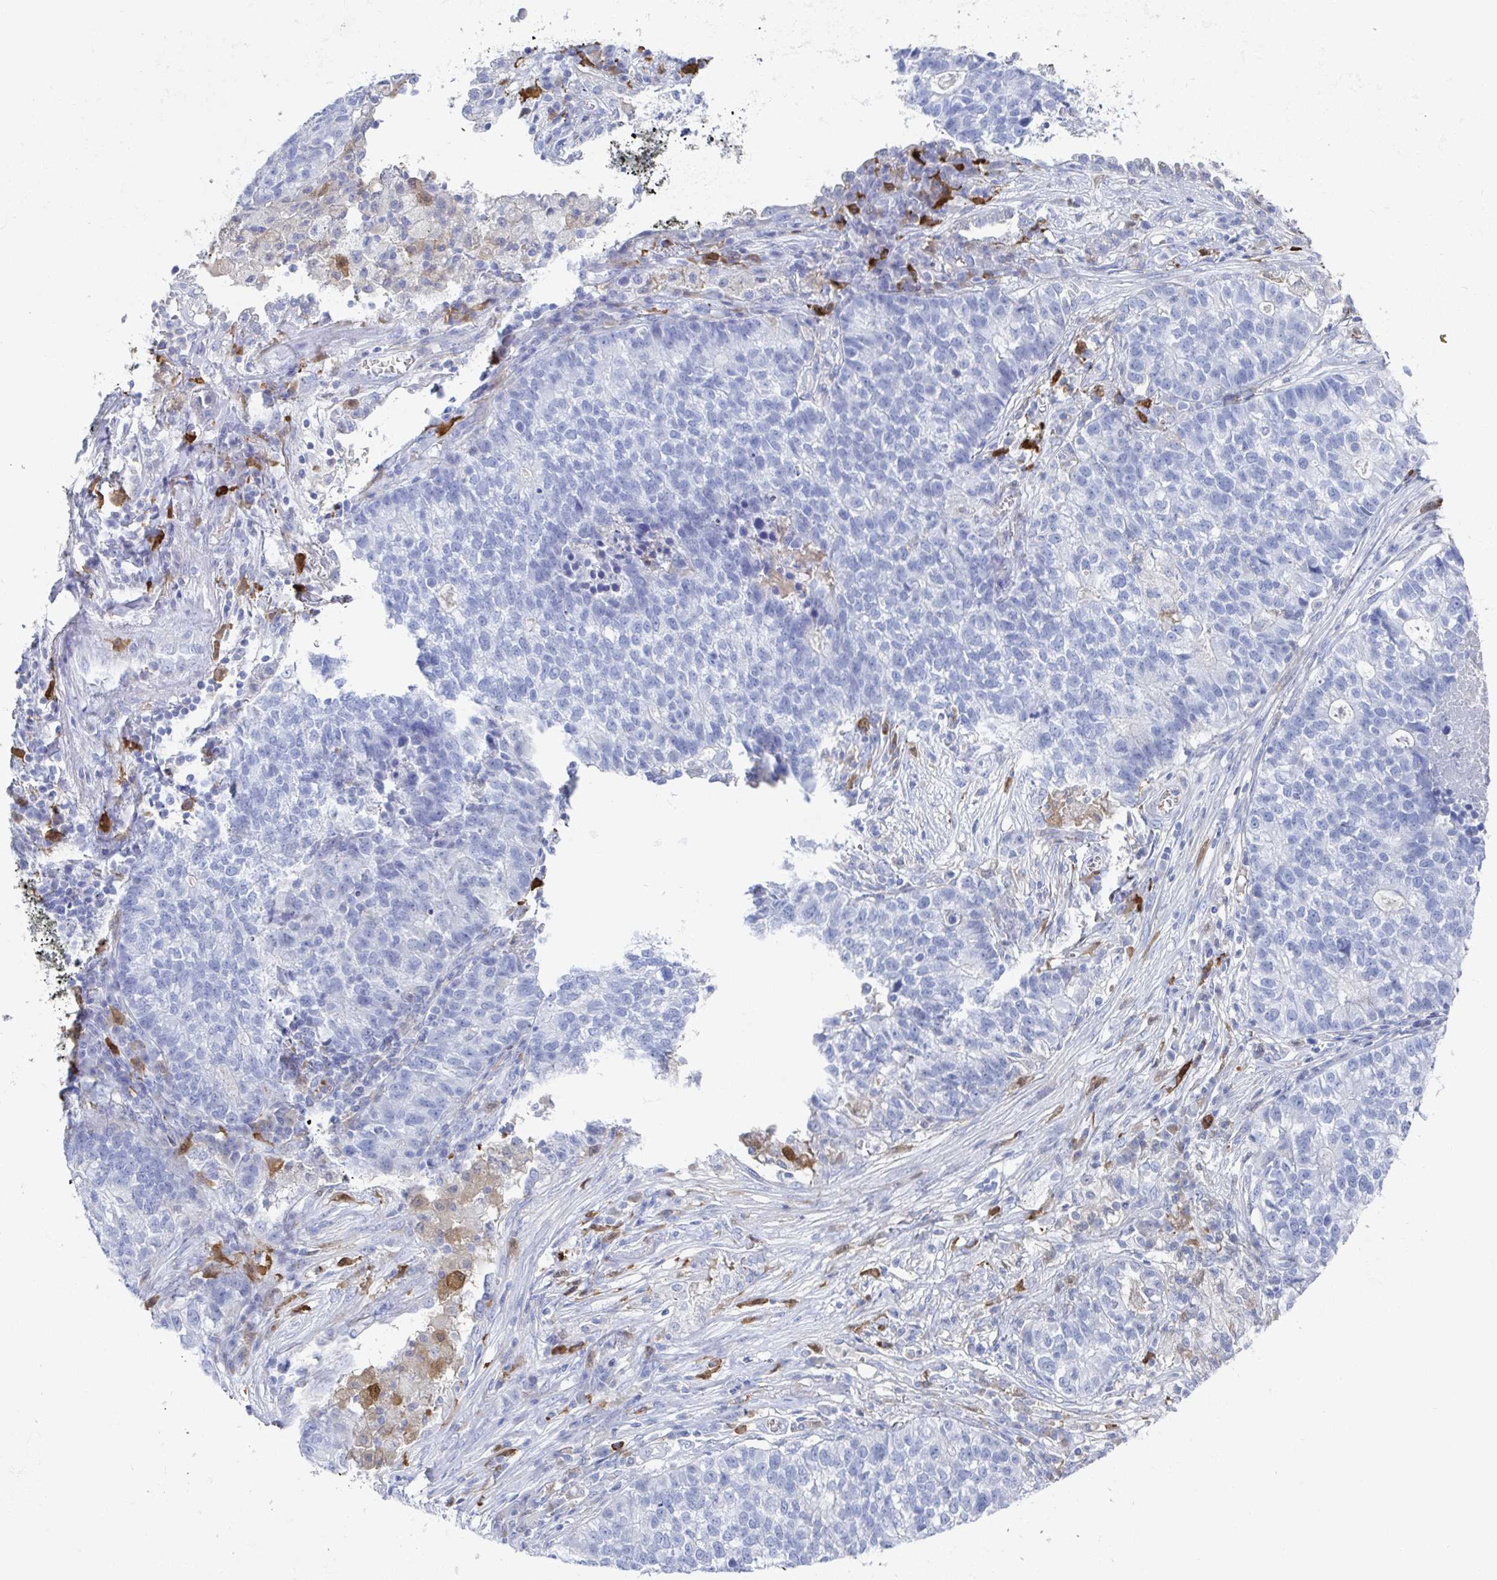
{"staining": {"intensity": "negative", "quantity": "none", "location": "none"}, "tissue": "lung cancer", "cell_type": "Tumor cells", "image_type": "cancer", "snomed": [{"axis": "morphology", "description": "Adenocarcinoma, NOS"}, {"axis": "topography", "description": "Lung"}], "caption": "High power microscopy micrograph of an IHC photomicrograph of lung cancer, revealing no significant positivity in tumor cells.", "gene": "OR2A4", "patient": {"sex": "male", "age": 57}}